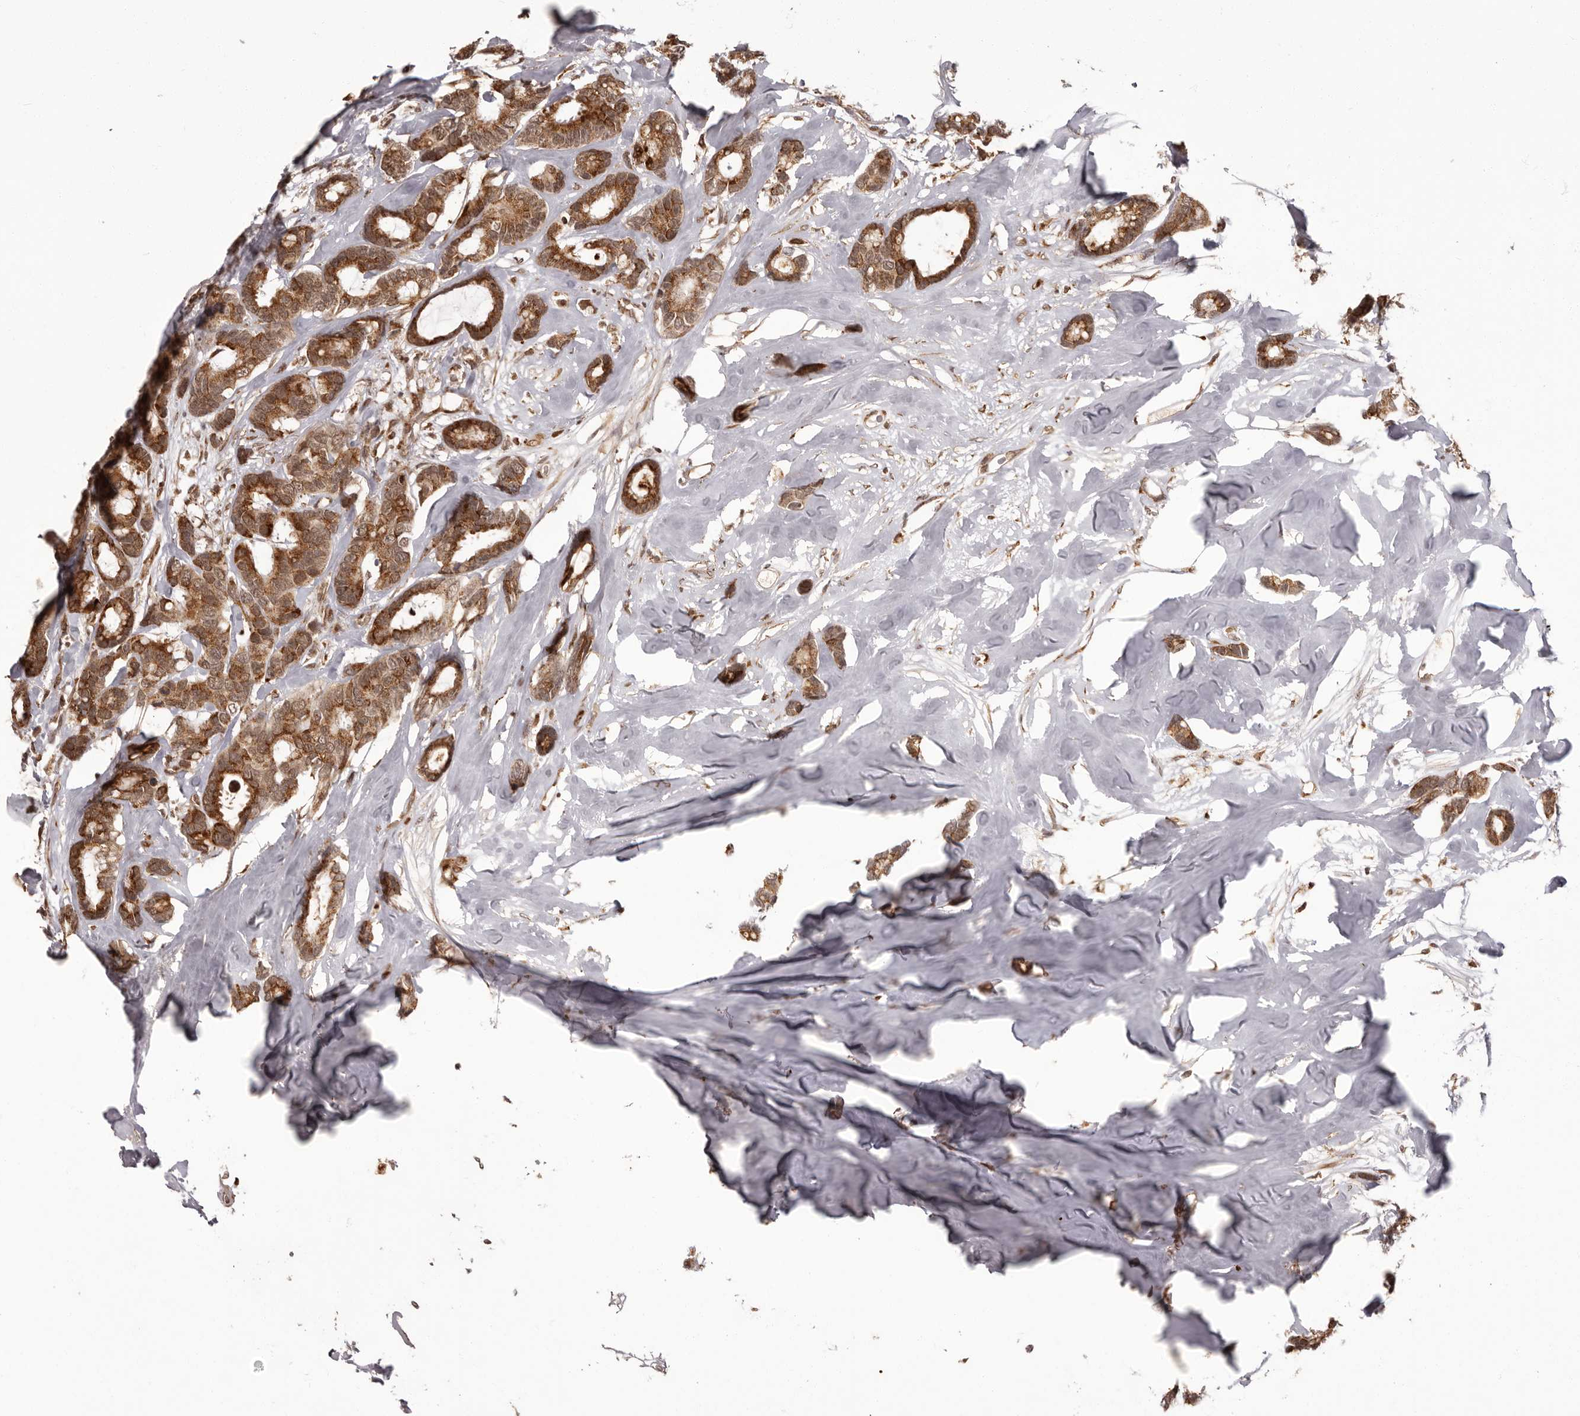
{"staining": {"intensity": "moderate", "quantity": ">75%", "location": "cytoplasmic/membranous,nuclear"}, "tissue": "breast cancer", "cell_type": "Tumor cells", "image_type": "cancer", "snomed": [{"axis": "morphology", "description": "Duct carcinoma"}, {"axis": "topography", "description": "Breast"}], "caption": "Invasive ductal carcinoma (breast) was stained to show a protein in brown. There is medium levels of moderate cytoplasmic/membranous and nuclear staining in approximately >75% of tumor cells.", "gene": "IL32", "patient": {"sex": "female", "age": 87}}